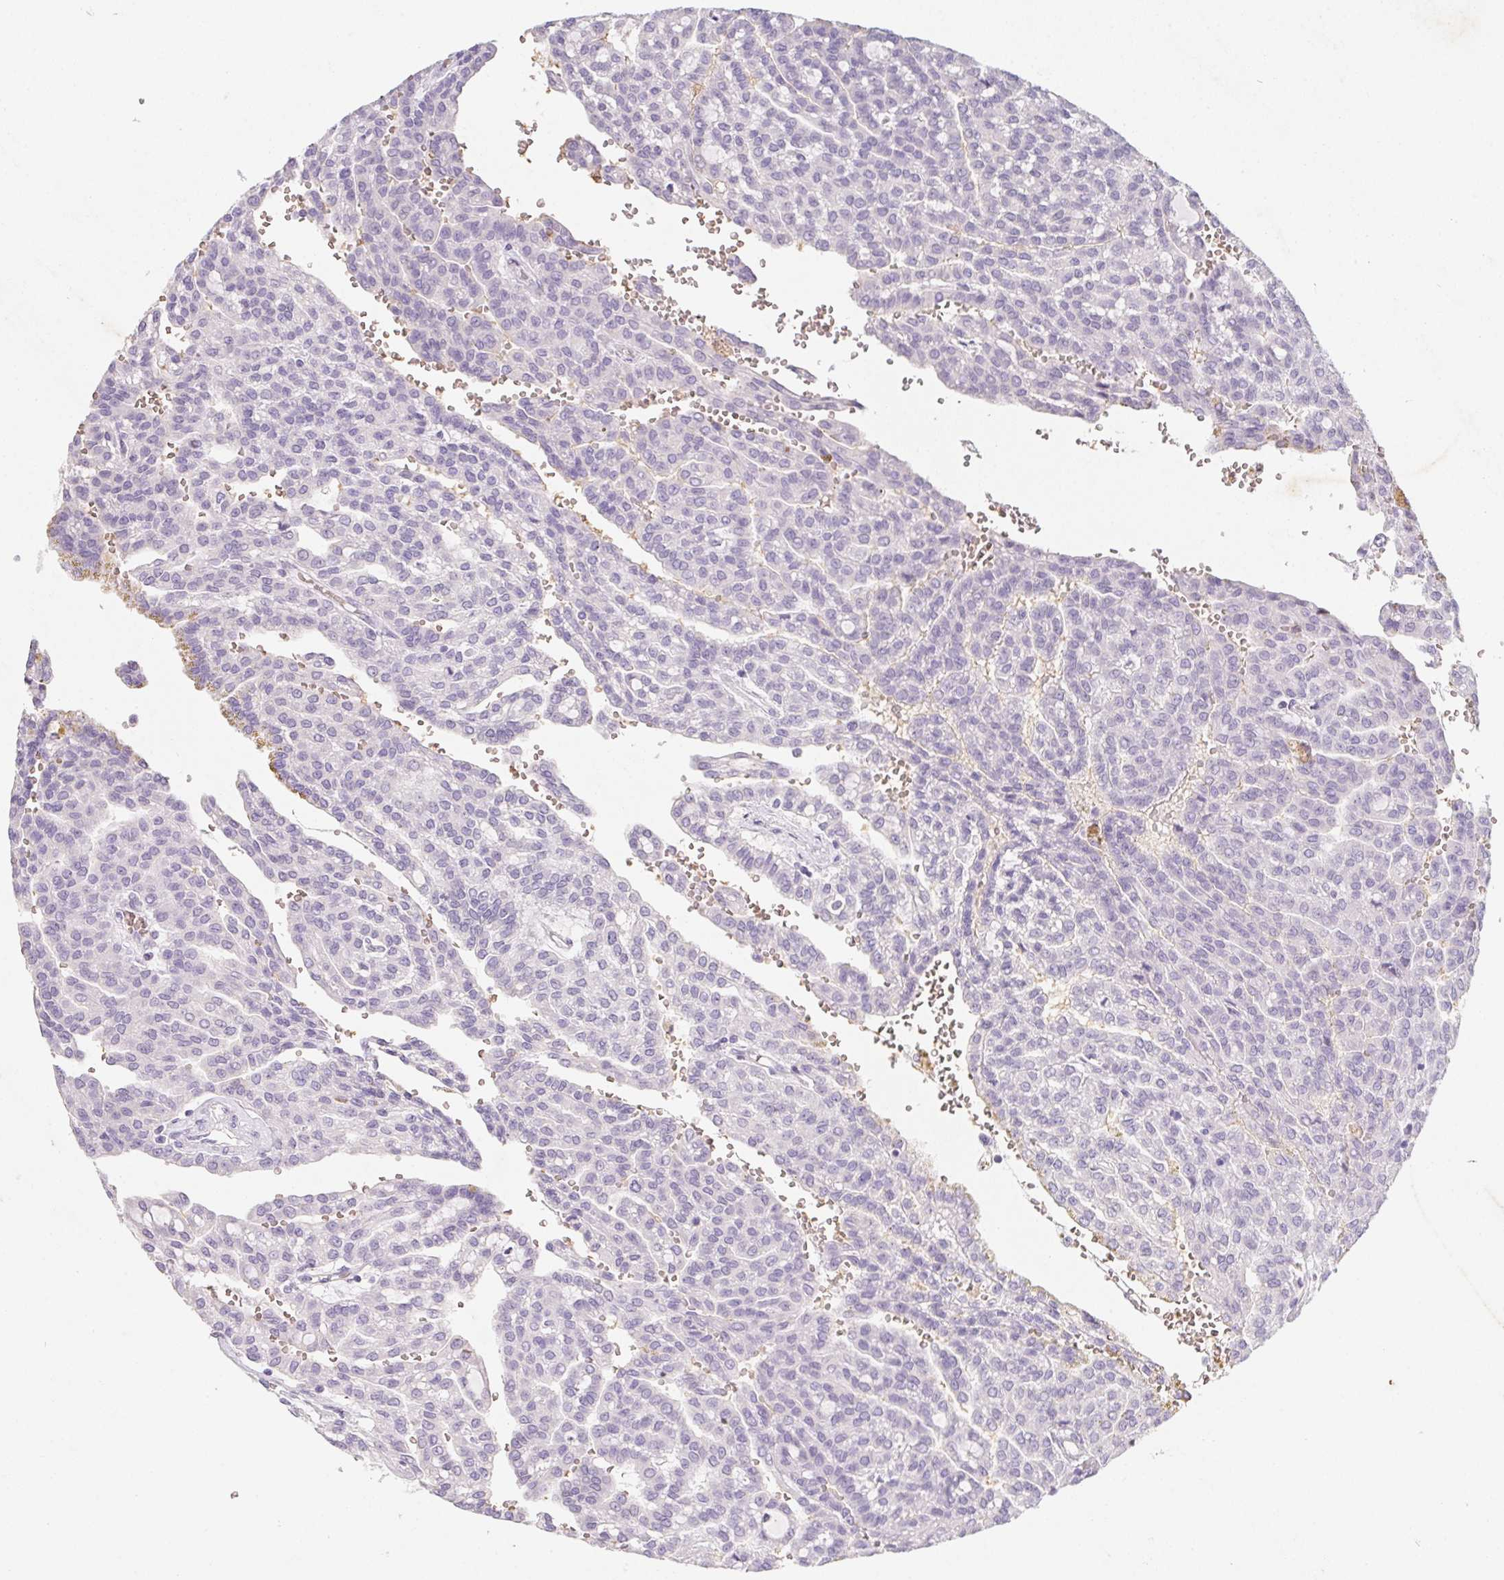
{"staining": {"intensity": "negative", "quantity": "none", "location": "none"}, "tissue": "renal cancer", "cell_type": "Tumor cells", "image_type": "cancer", "snomed": [{"axis": "morphology", "description": "Adenocarcinoma, NOS"}, {"axis": "topography", "description": "Kidney"}], "caption": "This is a micrograph of IHC staining of renal cancer (adenocarcinoma), which shows no expression in tumor cells. (IHC, brightfield microscopy, high magnification).", "gene": "DCD", "patient": {"sex": "male", "age": 63}}